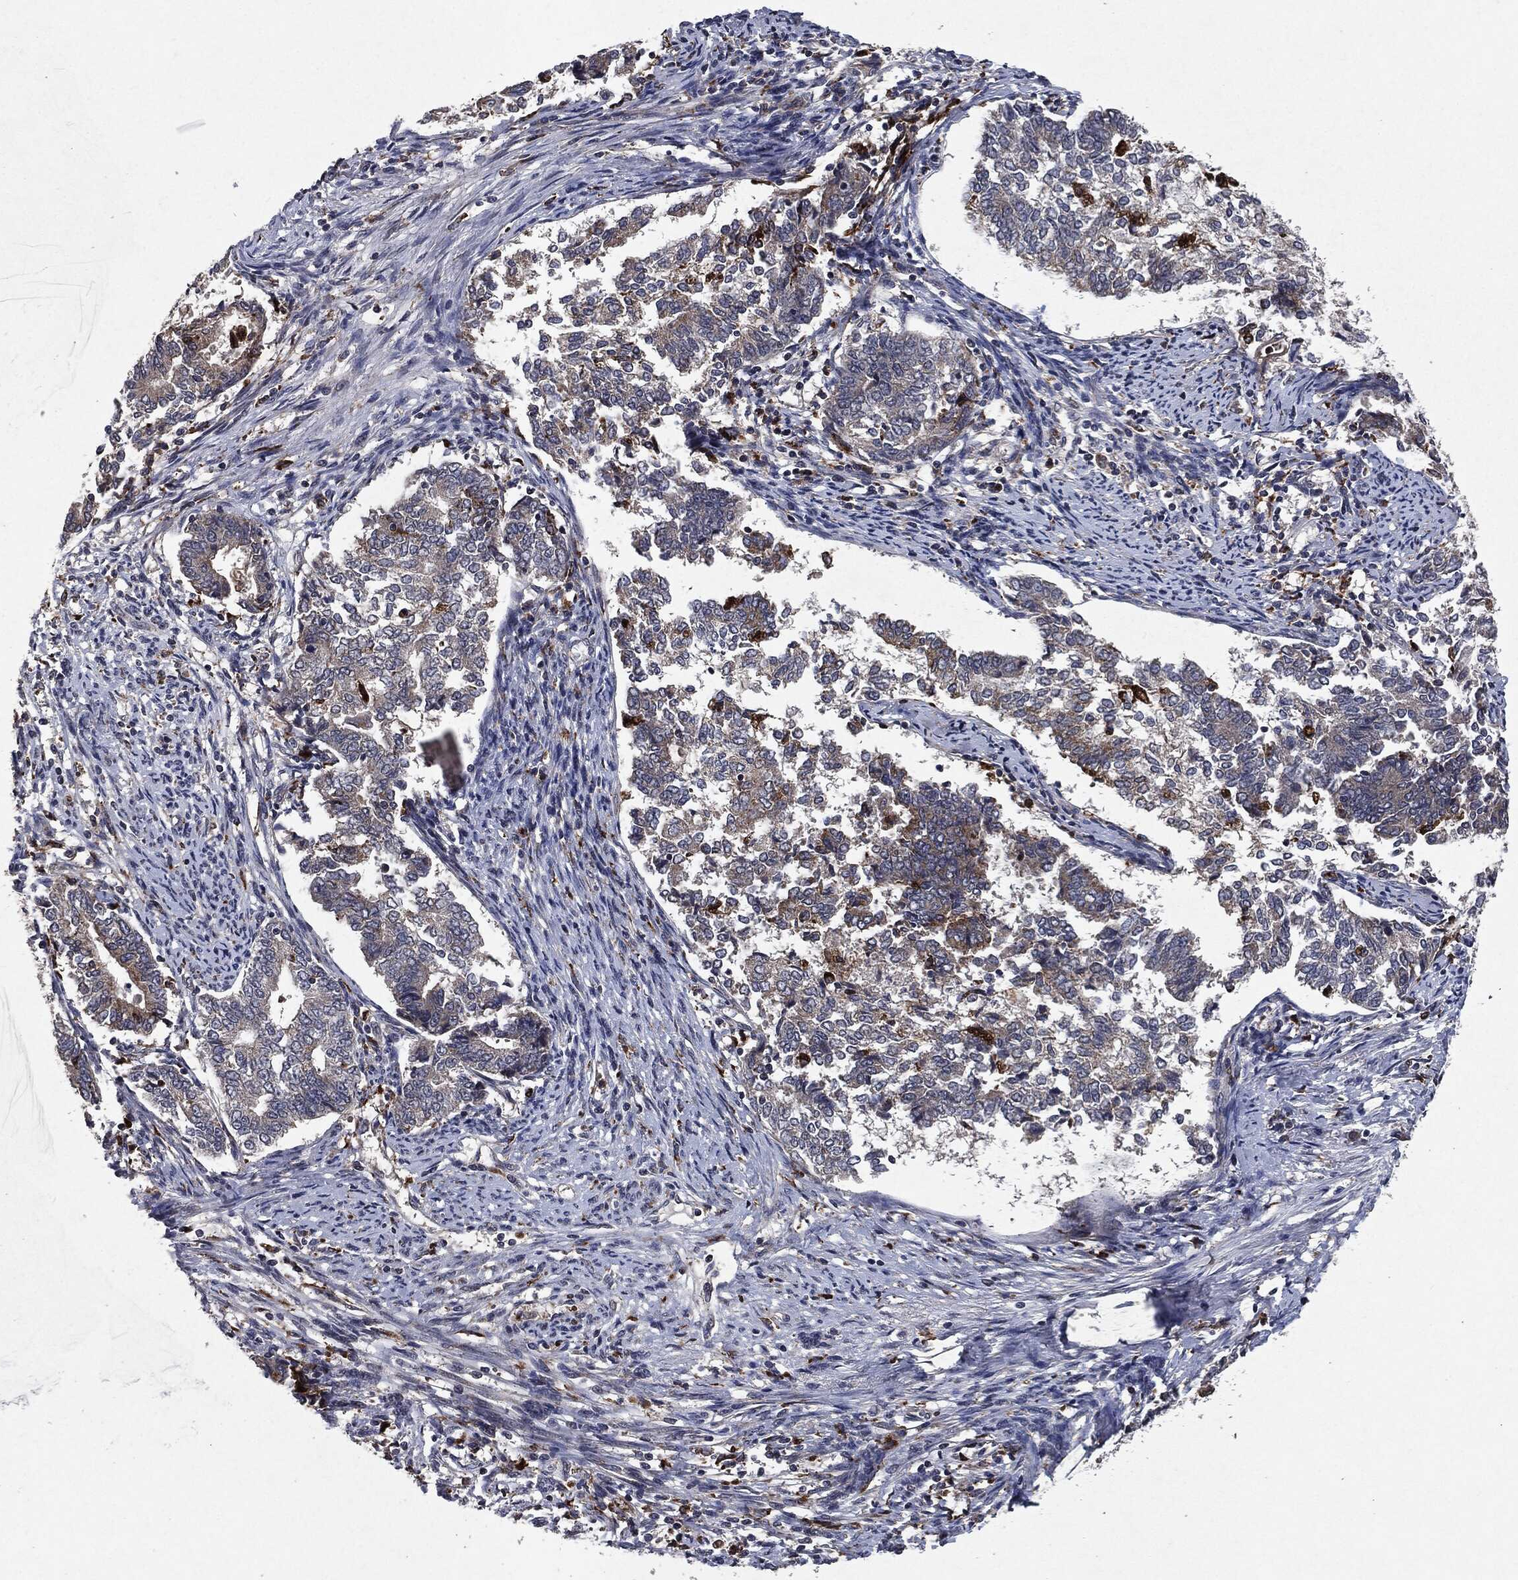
{"staining": {"intensity": "weak", "quantity": "<25%", "location": "cytoplasmic/membranous"}, "tissue": "endometrial cancer", "cell_type": "Tumor cells", "image_type": "cancer", "snomed": [{"axis": "morphology", "description": "Adenocarcinoma, NOS"}, {"axis": "topography", "description": "Endometrium"}], "caption": "This is an immunohistochemistry histopathology image of human endometrial cancer. There is no positivity in tumor cells.", "gene": "SLC31A2", "patient": {"sex": "female", "age": 65}}